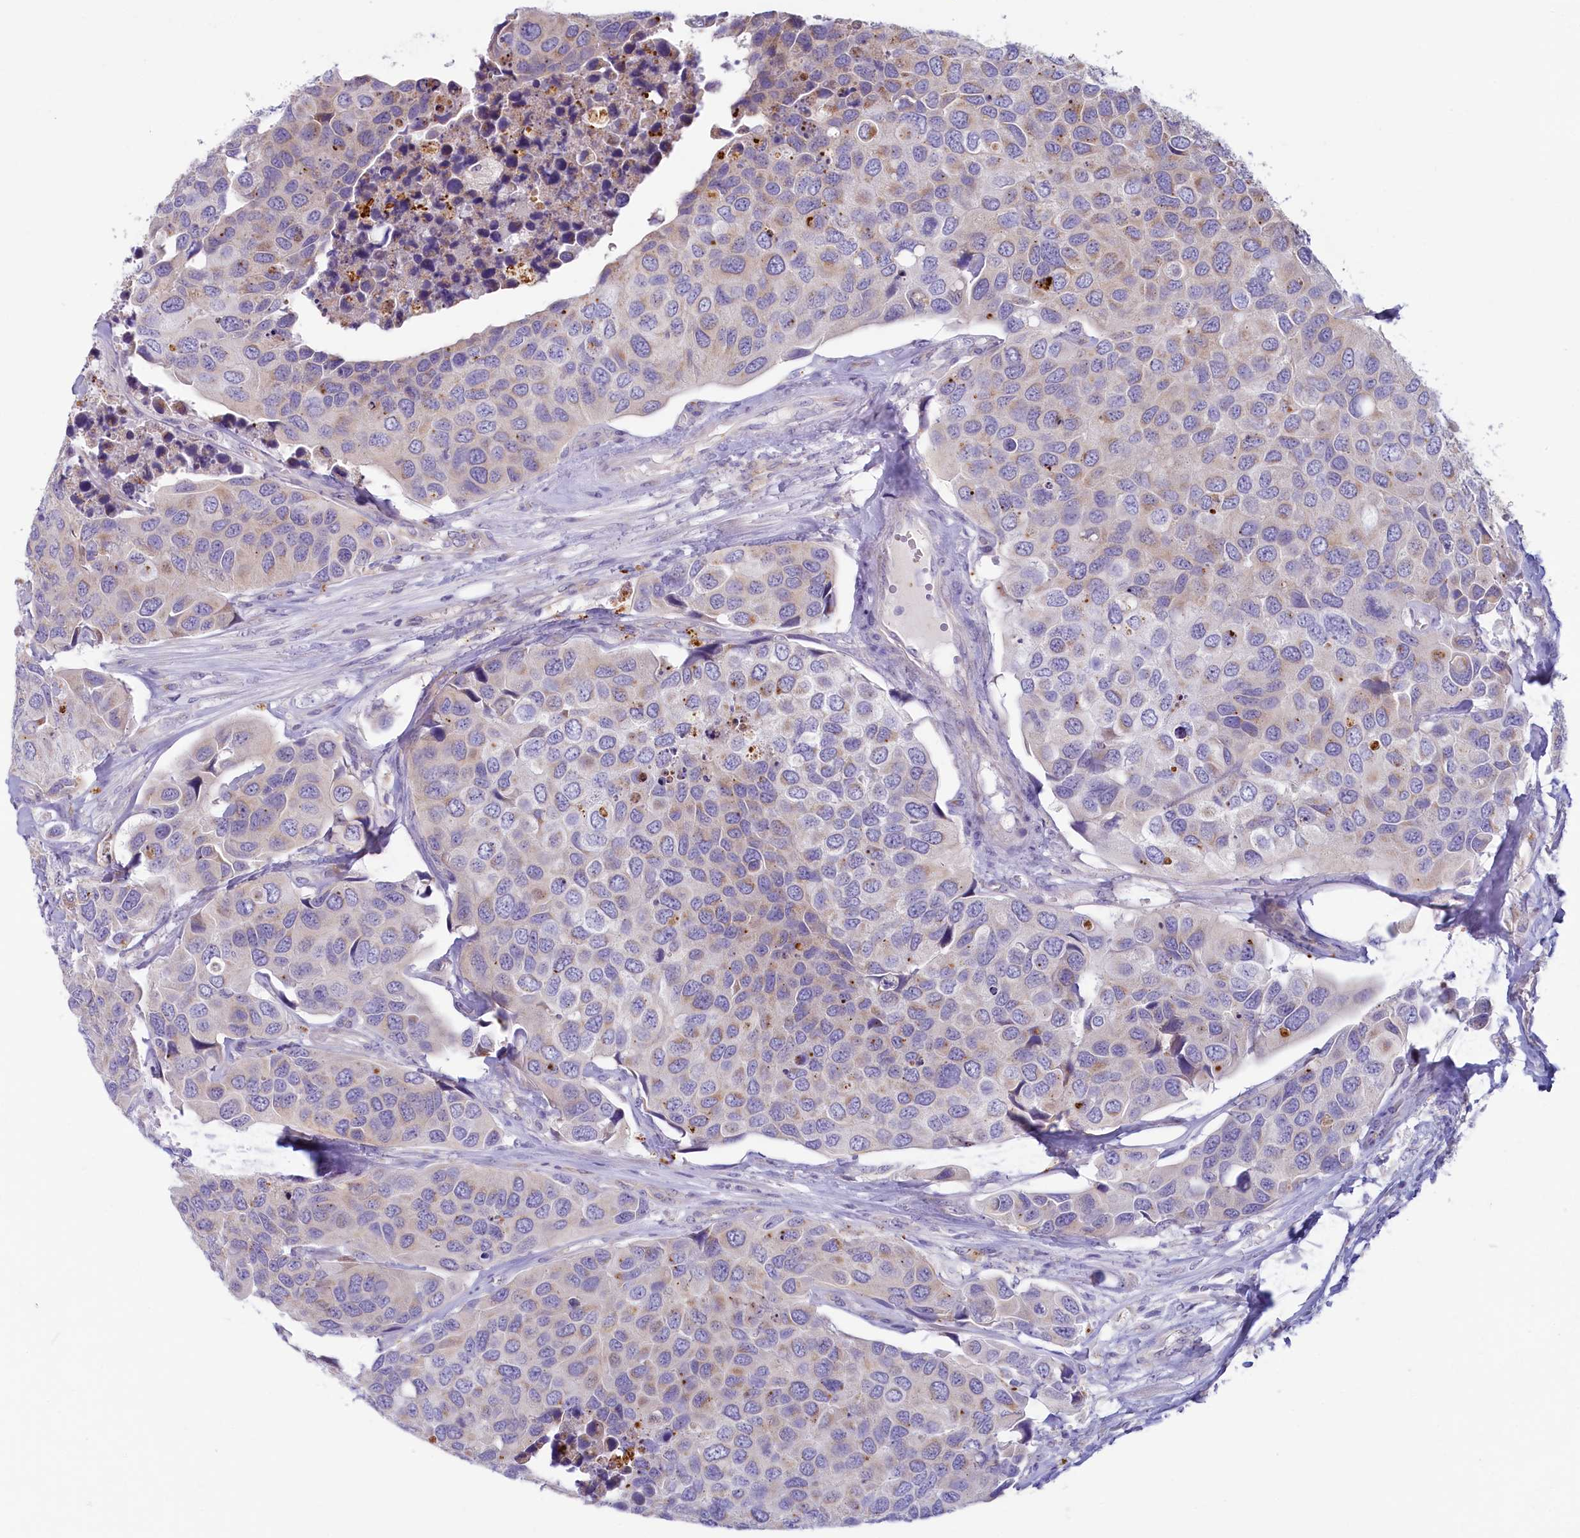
{"staining": {"intensity": "moderate", "quantity": "<25%", "location": "cytoplasmic/membranous"}, "tissue": "urothelial cancer", "cell_type": "Tumor cells", "image_type": "cancer", "snomed": [{"axis": "morphology", "description": "Urothelial carcinoma, High grade"}, {"axis": "topography", "description": "Urinary bladder"}], "caption": "A low amount of moderate cytoplasmic/membranous positivity is seen in about <25% of tumor cells in high-grade urothelial carcinoma tissue.", "gene": "LMOD3", "patient": {"sex": "male", "age": 74}}